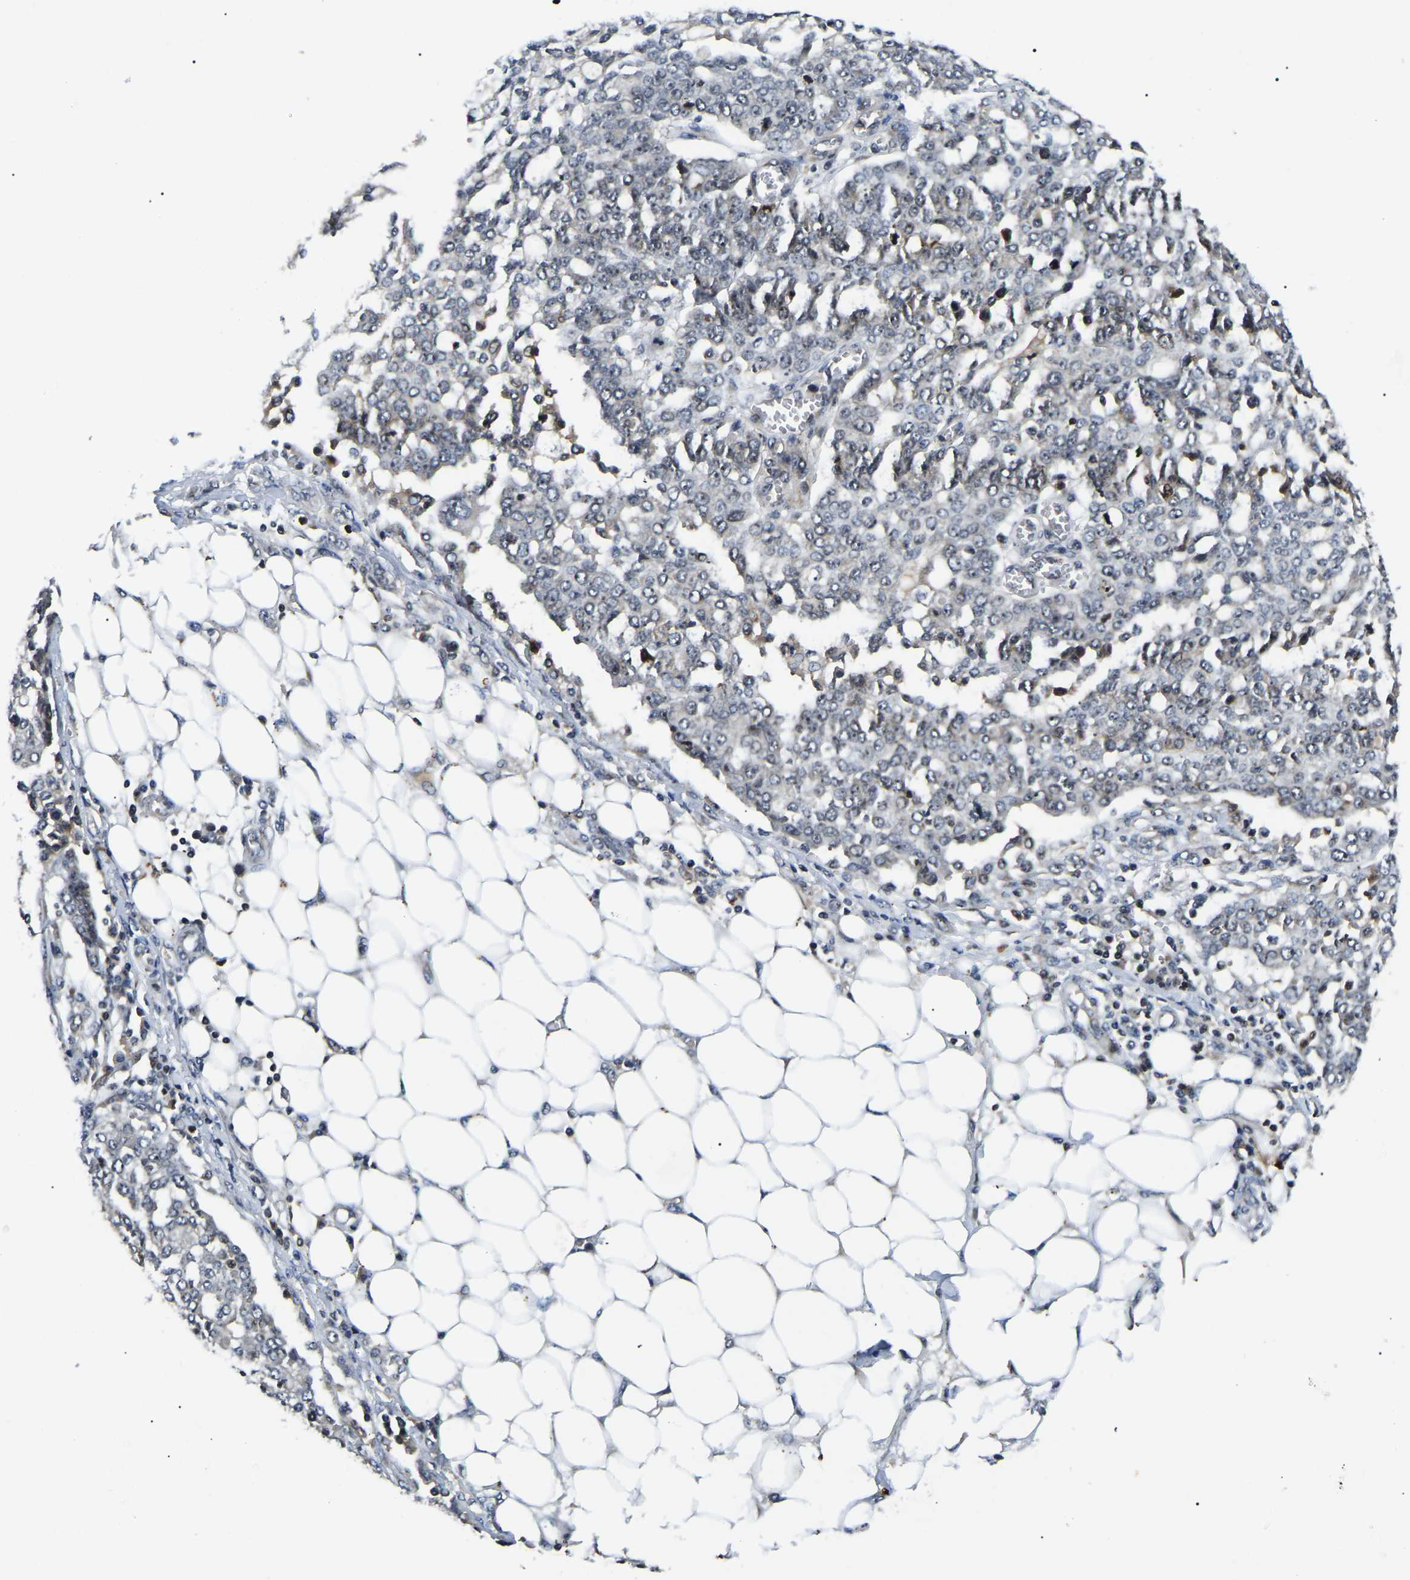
{"staining": {"intensity": "negative", "quantity": "none", "location": "none"}, "tissue": "ovarian cancer", "cell_type": "Tumor cells", "image_type": "cancer", "snomed": [{"axis": "morphology", "description": "Cystadenocarcinoma, serous, NOS"}, {"axis": "topography", "description": "Soft tissue"}, {"axis": "topography", "description": "Ovary"}], "caption": "This is an immunohistochemistry (IHC) micrograph of ovarian serous cystadenocarcinoma. There is no staining in tumor cells.", "gene": "RBM28", "patient": {"sex": "female", "age": 57}}